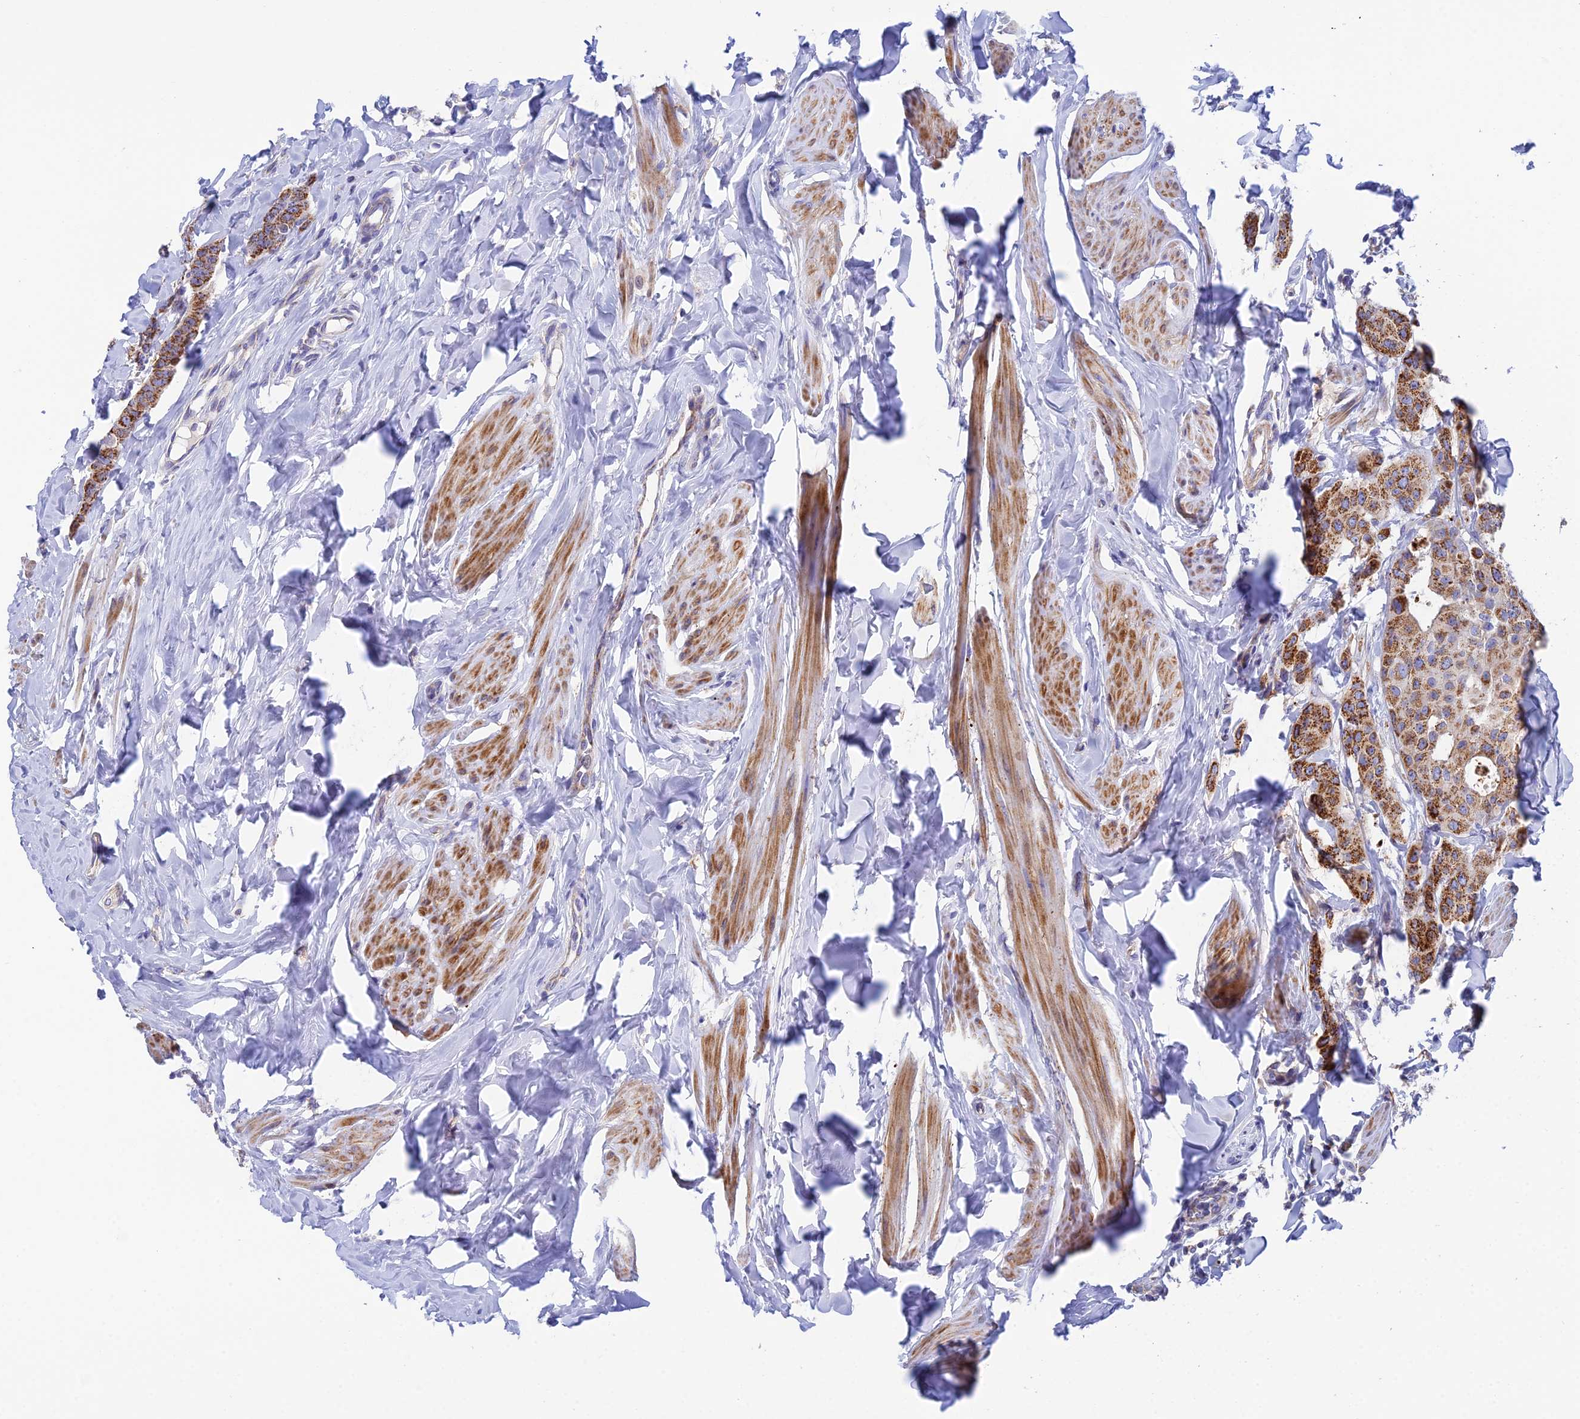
{"staining": {"intensity": "moderate", "quantity": ">75%", "location": "cytoplasmic/membranous"}, "tissue": "breast cancer", "cell_type": "Tumor cells", "image_type": "cancer", "snomed": [{"axis": "morphology", "description": "Duct carcinoma"}, {"axis": "topography", "description": "Breast"}], "caption": "Protein analysis of breast cancer (intraductal carcinoma) tissue shows moderate cytoplasmic/membranous positivity in about >75% of tumor cells. (Stains: DAB in brown, nuclei in blue, Microscopy: brightfield microscopy at high magnification).", "gene": "CSPG4", "patient": {"sex": "female", "age": 40}}